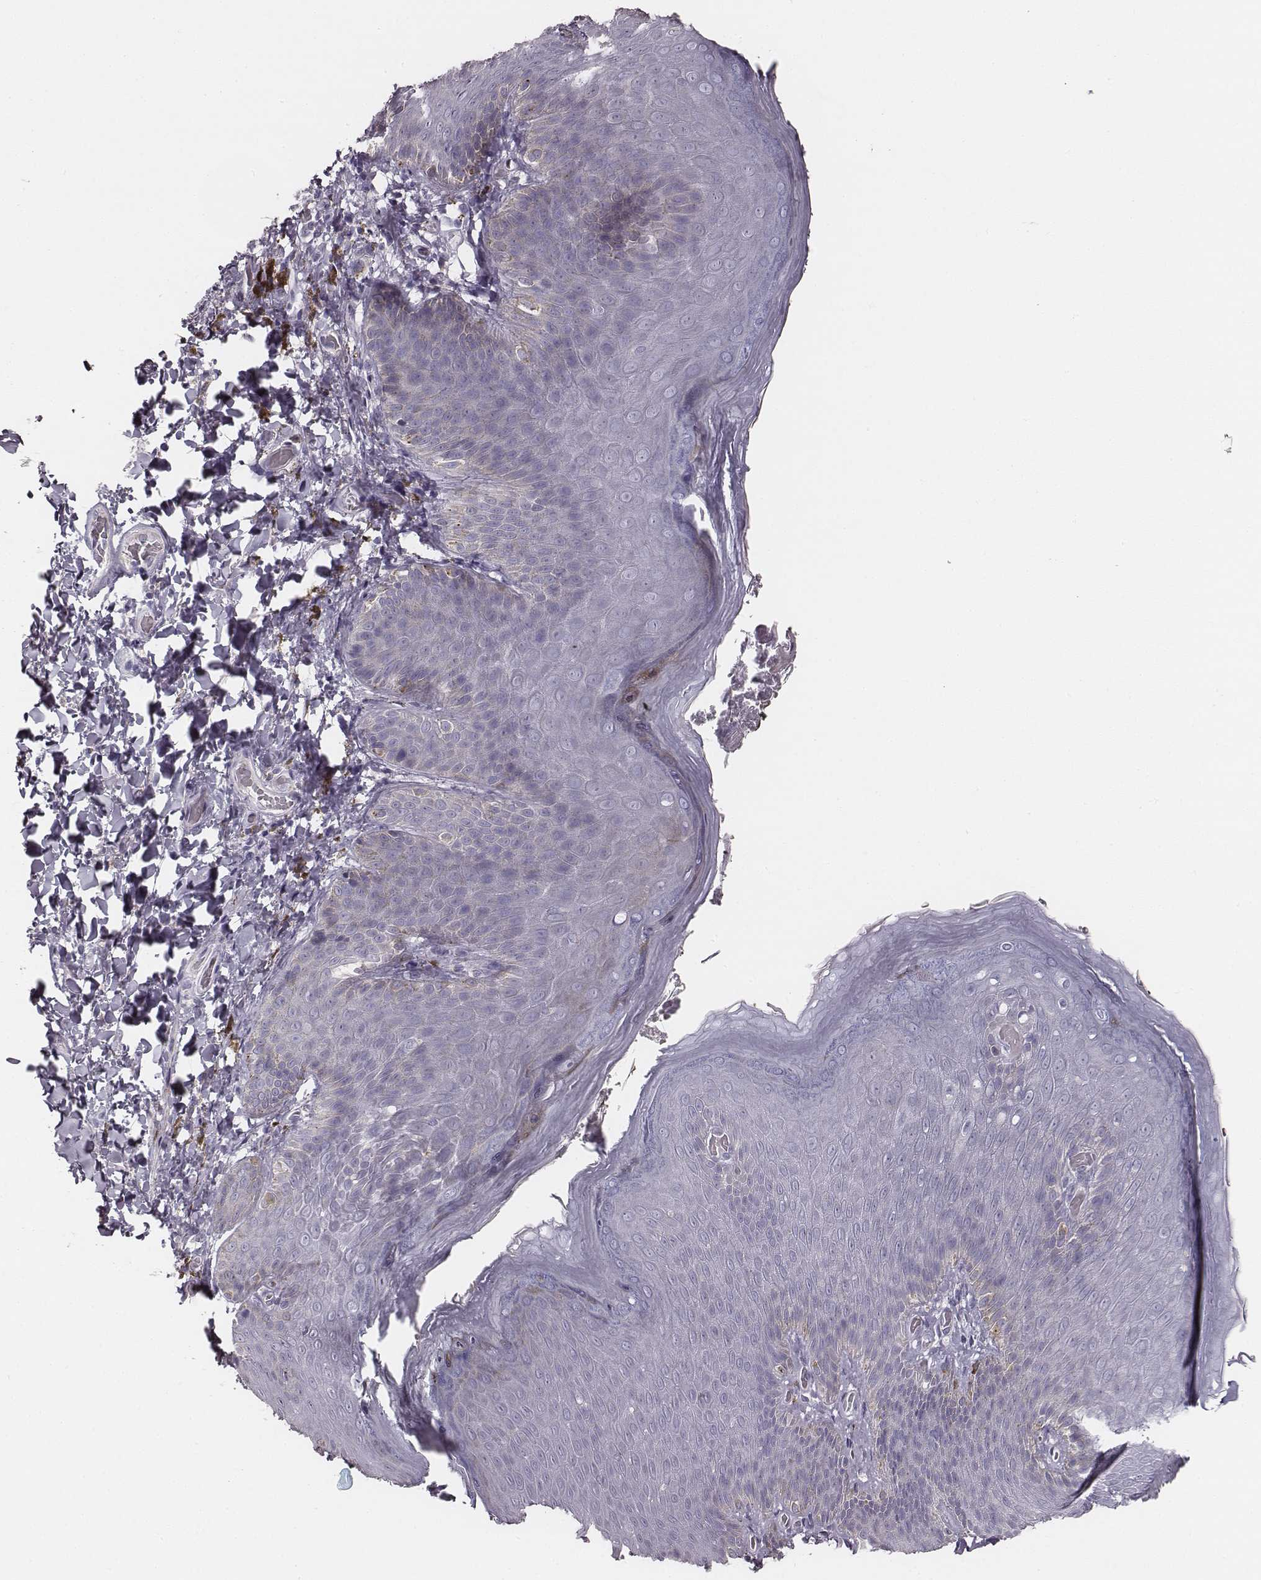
{"staining": {"intensity": "negative", "quantity": "none", "location": "none"}, "tissue": "skin", "cell_type": "Epidermal cells", "image_type": "normal", "snomed": [{"axis": "morphology", "description": "Normal tissue, NOS"}, {"axis": "topography", "description": "Anal"}], "caption": "Epidermal cells show no significant protein staining in unremarkable skin. (DAB (3,3'-diaminobenzidine) immunohistochemistry, high magnification).", "gene": "UBL4B", "patient": {"sex": "male", "age": 53}}